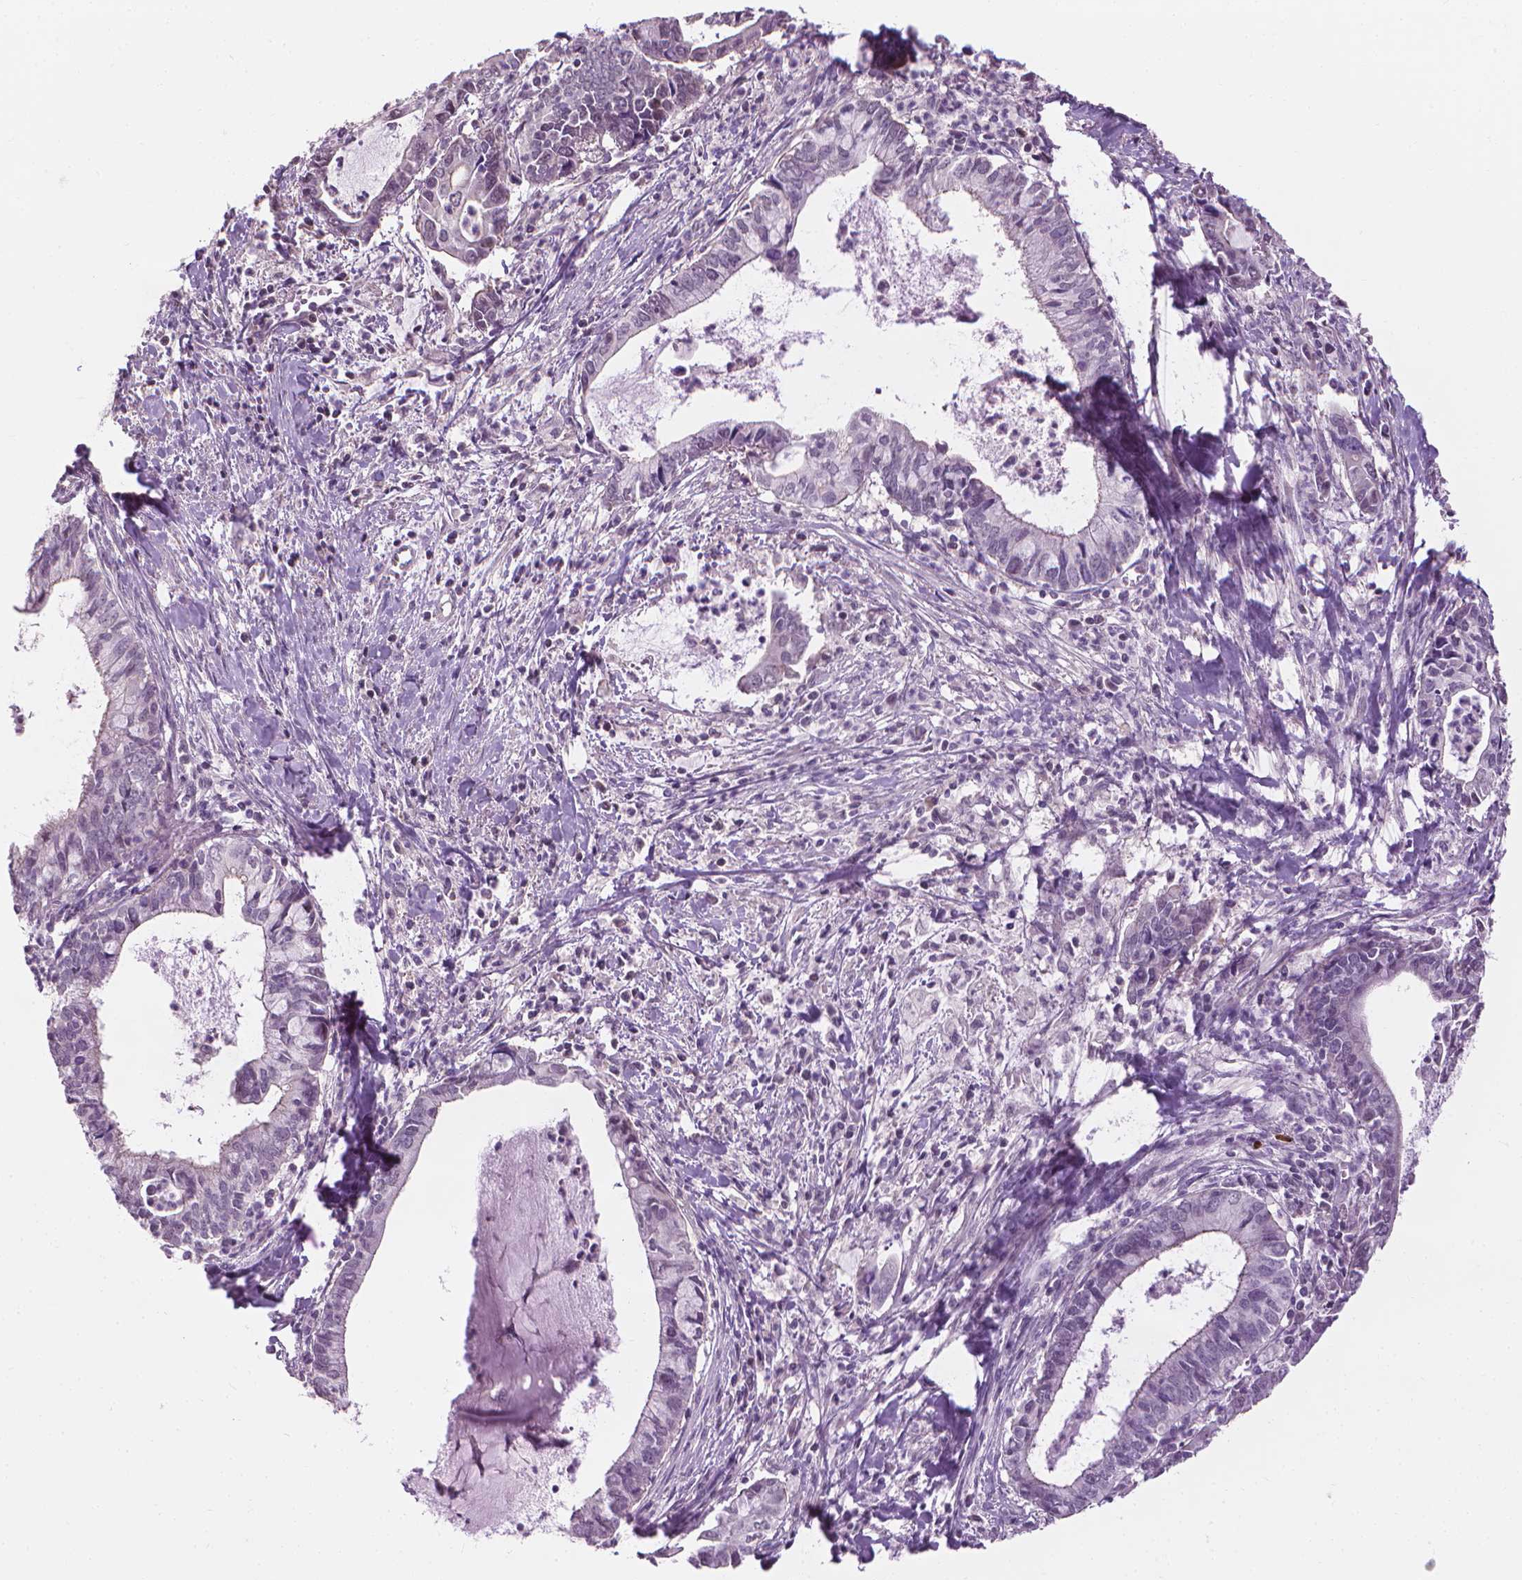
{"staining": {"intensity": "negative", "quantity": "none", "location": "none"}, "tissue": "cervical cancer", "cell_type": "Tumor cells", "image_type": "cancer", "snomed": [{"axis": "morphology", "description": "Adenocarcinoma, NOS"}, {"axis": "topography", "description": "Cervix"}], "caption": "Tumor cells show no significant protein expression in cervical adenocarcinoma.", "gene": "SAXO2", "patient": {"sex": "female", "age": 42}}